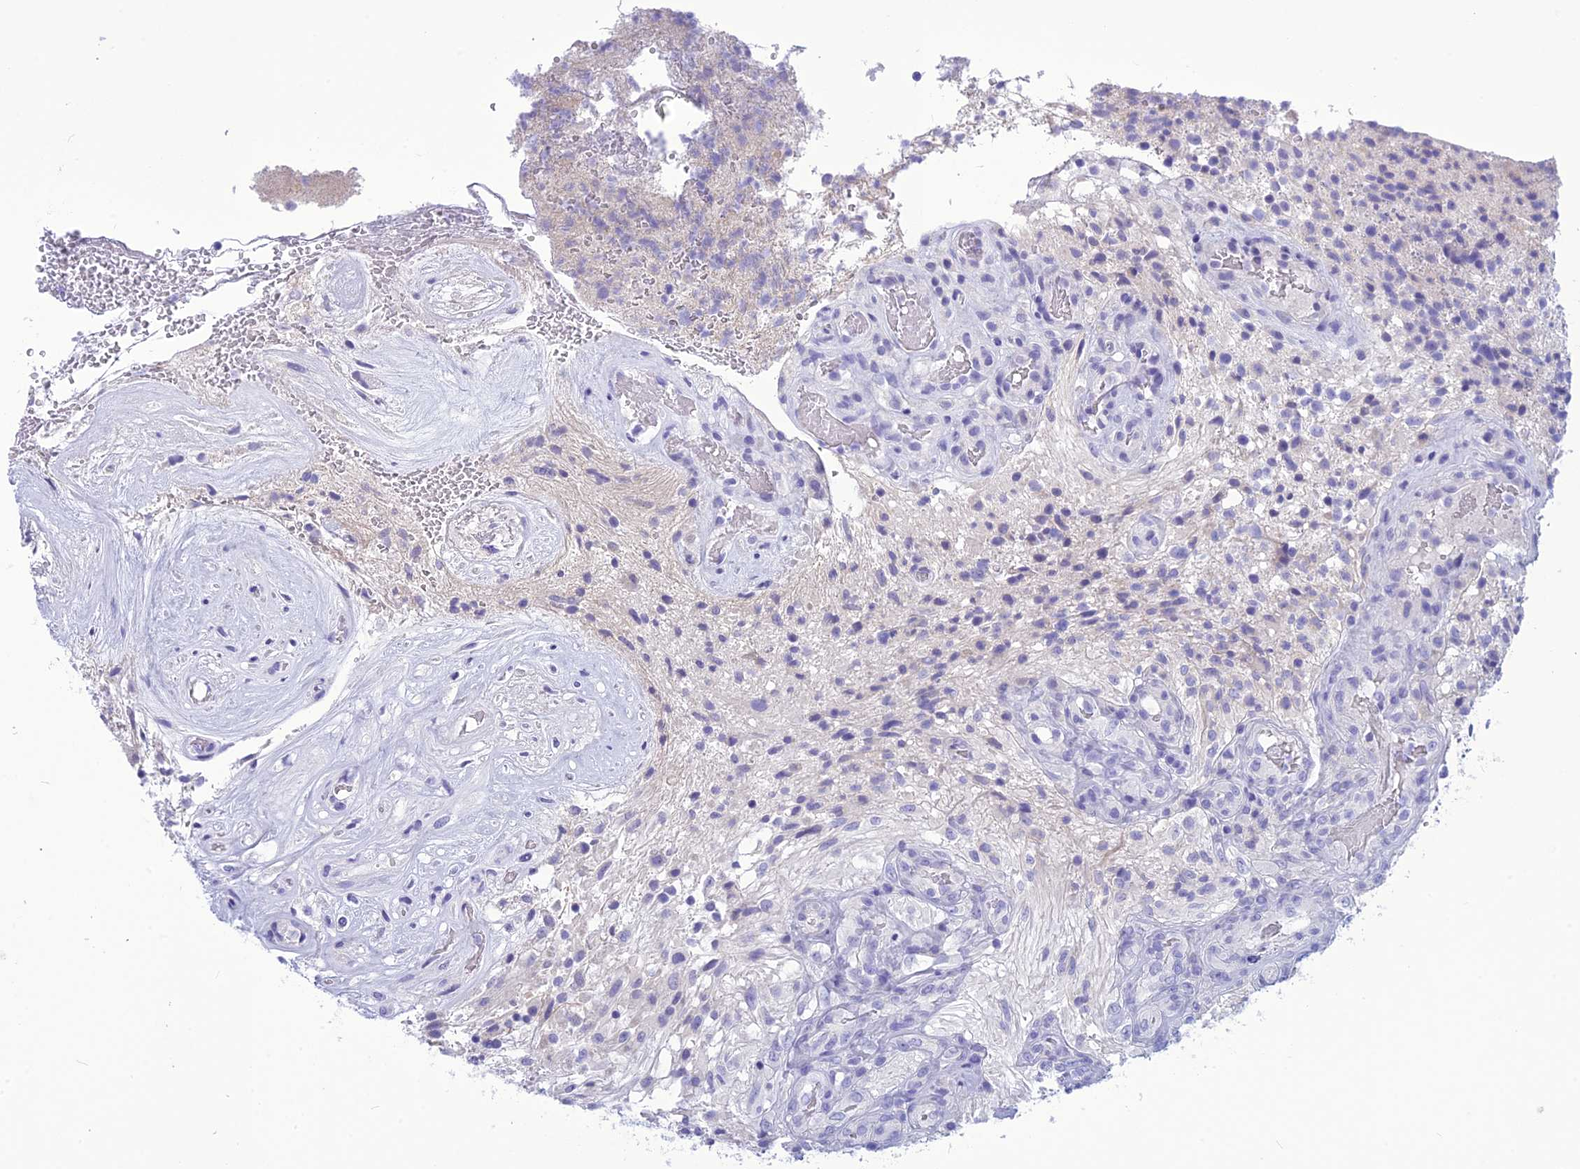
{"staining": {"intensity": "negative", "quantity": "none", "location": "none"}, "tissue": "glioma", "cell_type": "Tumor cells", "image_type": "cancer", "snomed": [{"axis": "morphology", "description": "Glioma, malignant, High grade"}, {"axis": "topography", "description": "Brain"}], "caption": "IHC histopathology image of human glioma stained for a protein (brown), which exhibits no staining in tumor cells.", "gene": "BBS2", "patient": {"sex": "male", "age": 56}}